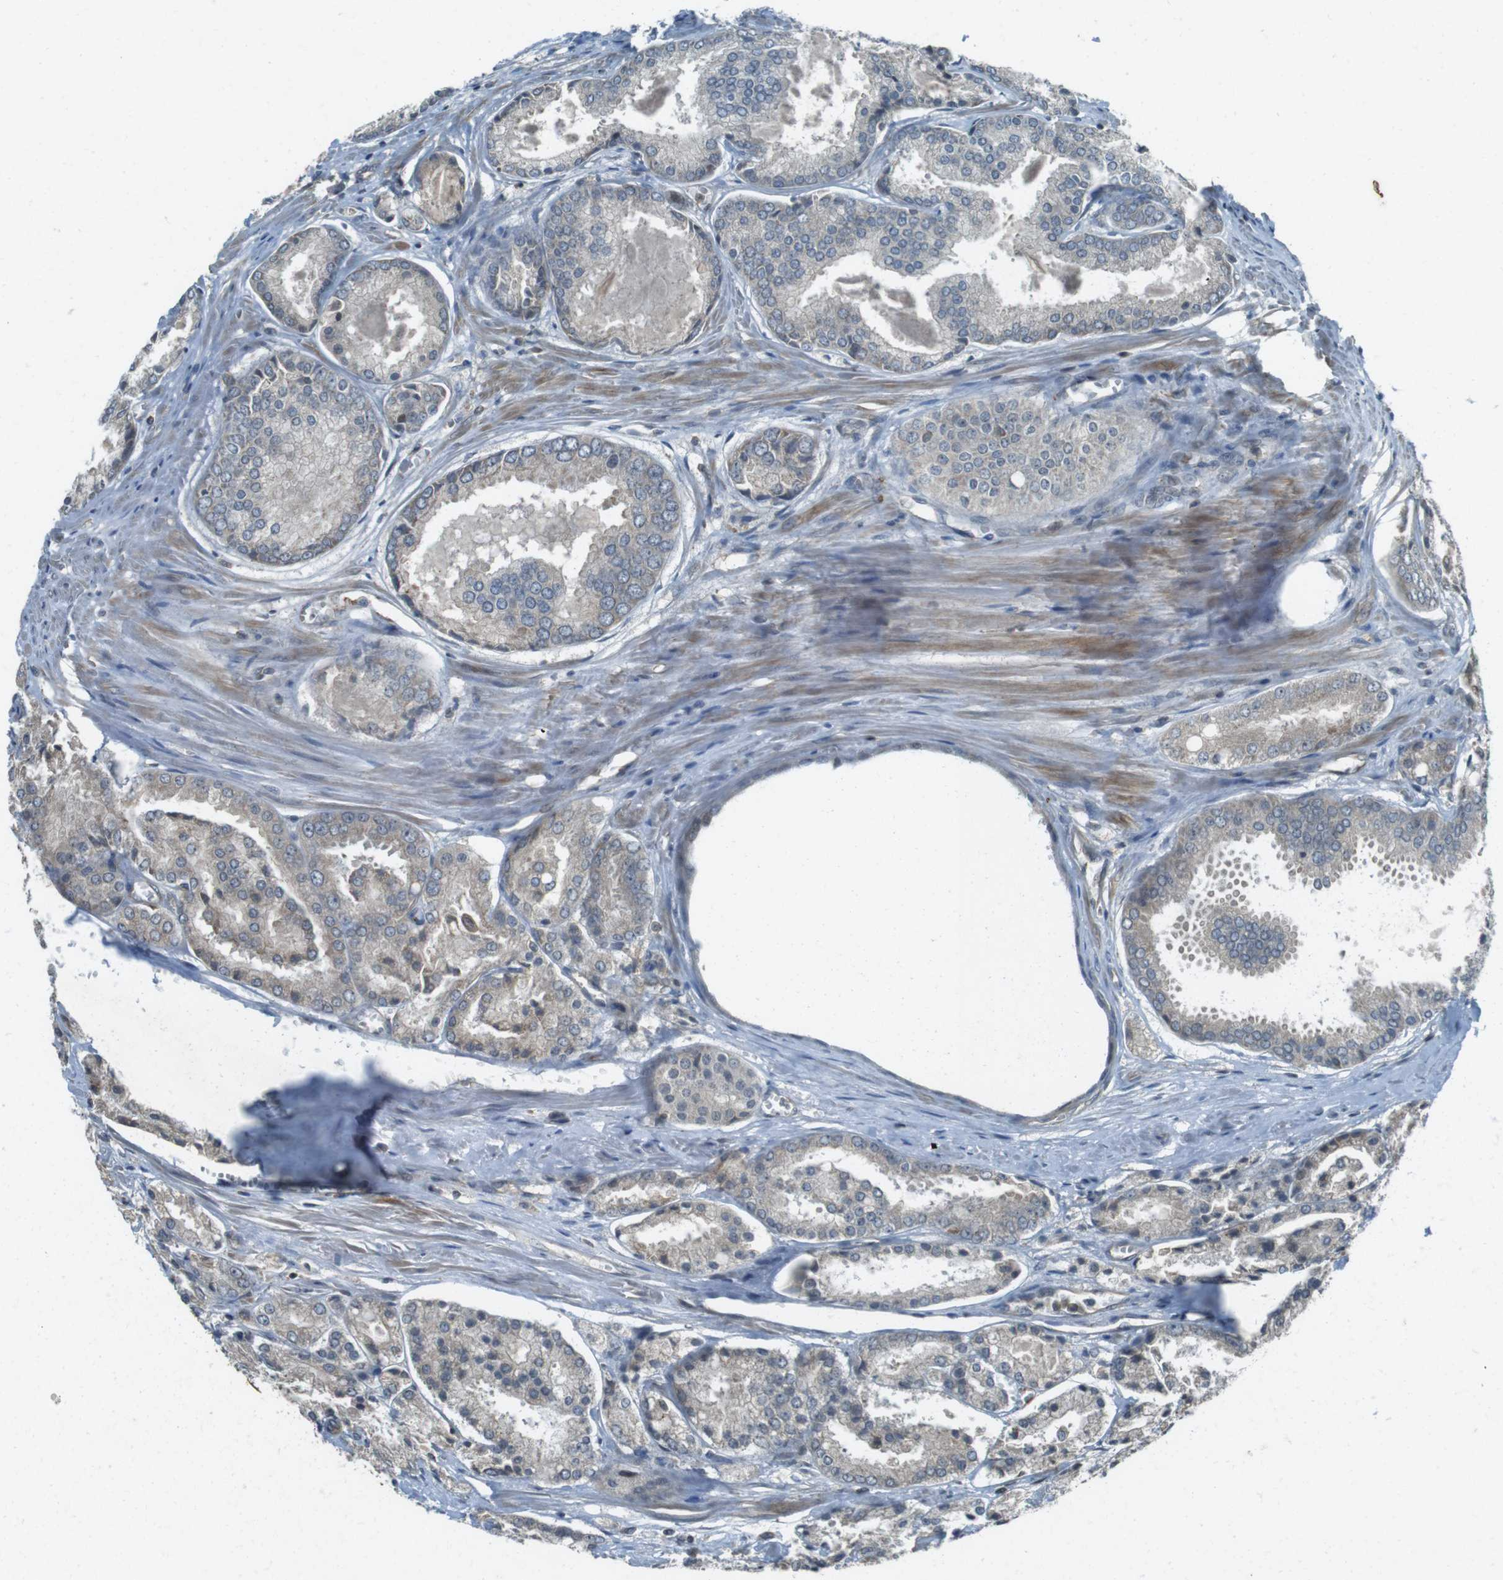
{"staining": {"intensity": "weak", "quantity": "<25%", "location": "cytoplasmic/membranous"}, "tissue": "prostate cancer", "cell_type": "Tumor cells", "image_type": "cancer", "snomed": [{"axis": "morphology", "description": "Adenocarcinoma, Low grade"}, {"axis": "topography", "description": "Prostate"}], "caption": "Immunohistochemistry (IHC) of human prostate low-grade adenocarcinoma demonstrates no expression in tumor cells. The staining is performed using DAB brown chromogen with nuclei counter-stained in using hematoxylin.", "gene": "ZYX", "patient": {"sex": "male", "age": 64}}